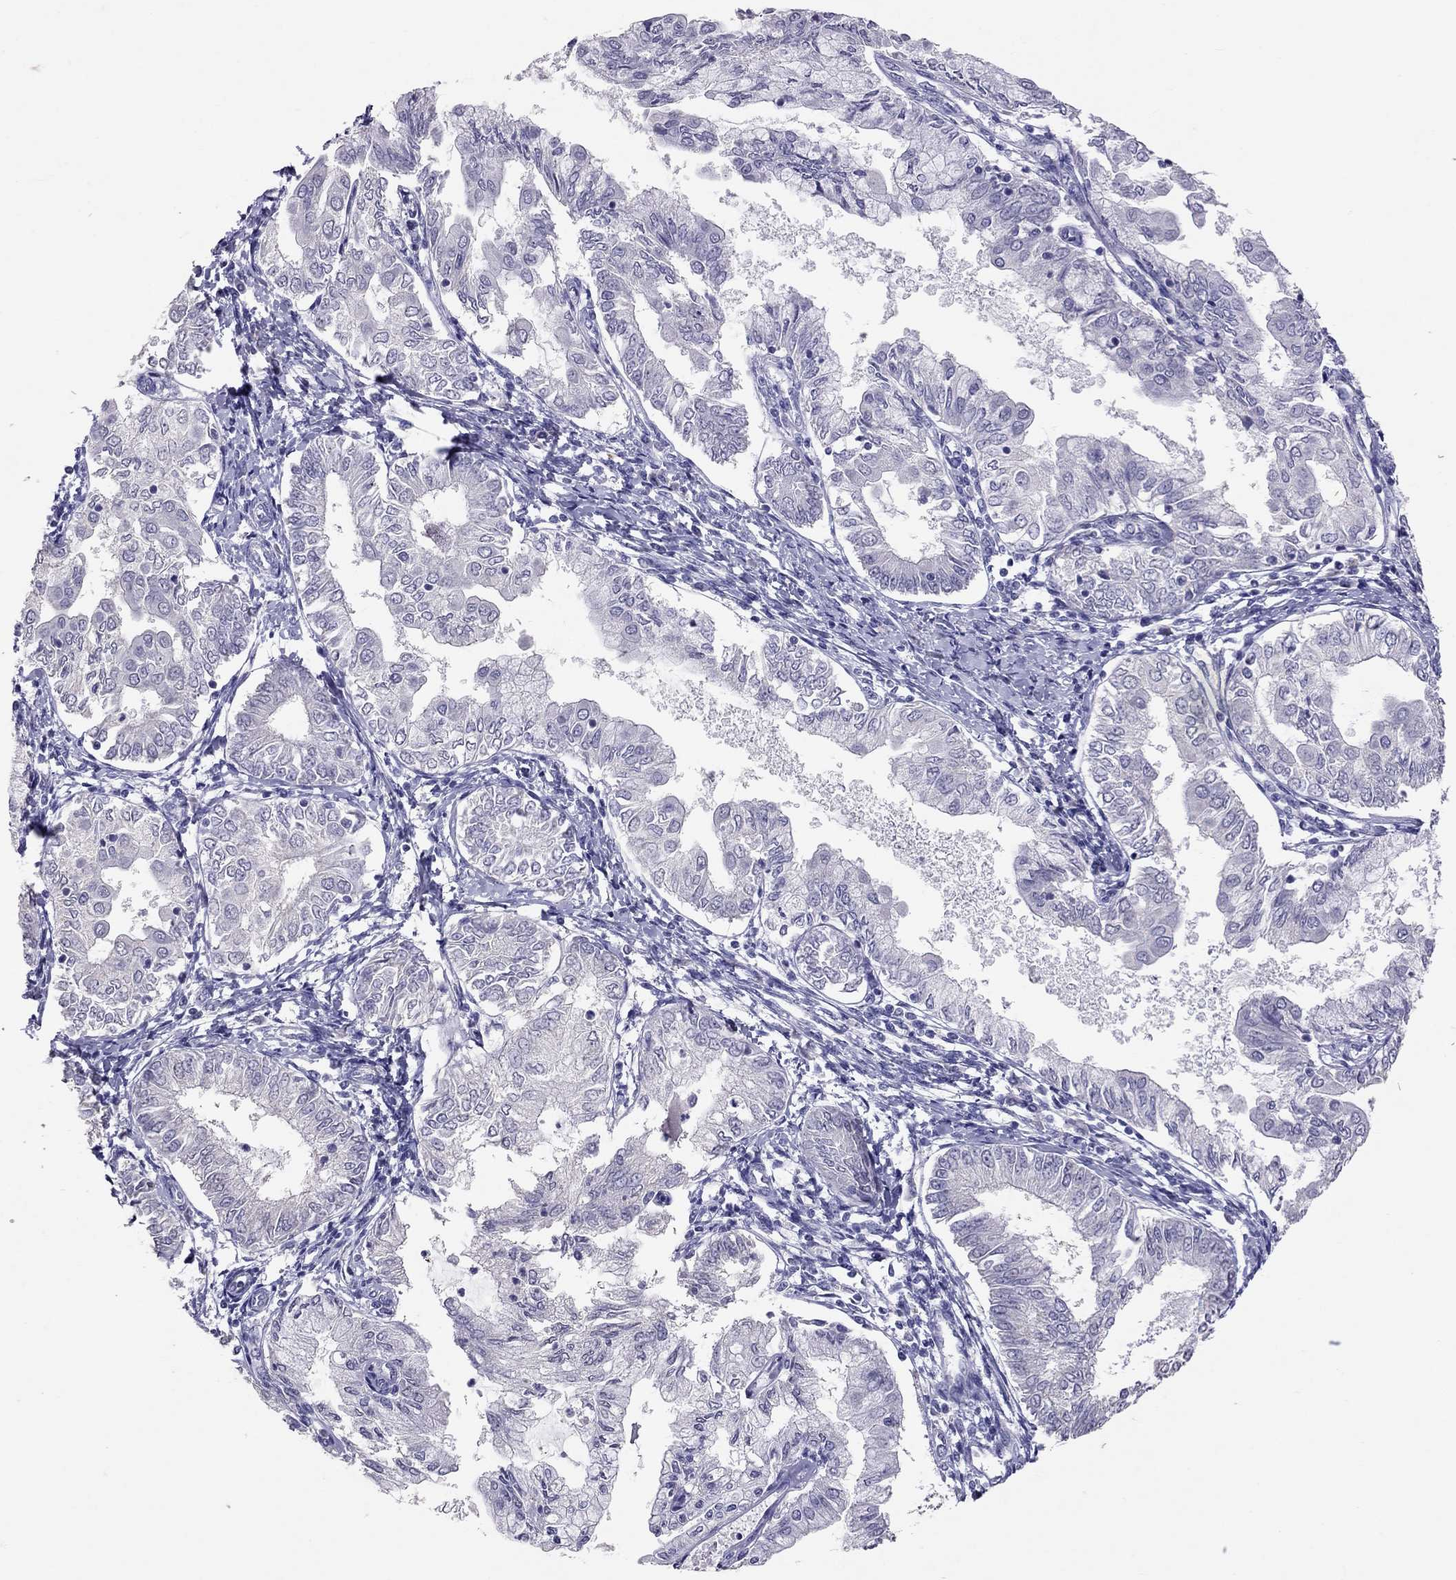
{"staining": {"intensity": "negative", "quantity": "none", "location": "none"}, "tissue": "endometrial cancer", "cell_type": "Tumor cells", "image_type": "cancer", "snomed": [{"axis": "morphology", "description": "Adenocarcinoma, NOS"}, {"axis": "topography", "description": "Endometrium"}], "caption": "Endometrial cancer (adenocarcinoma) stained for a protein using immunohistochemistry (IHC) displays no positivity tumor cells.", "gene": "PSMB11", "patient": {"sex": "female", "age": 68}}